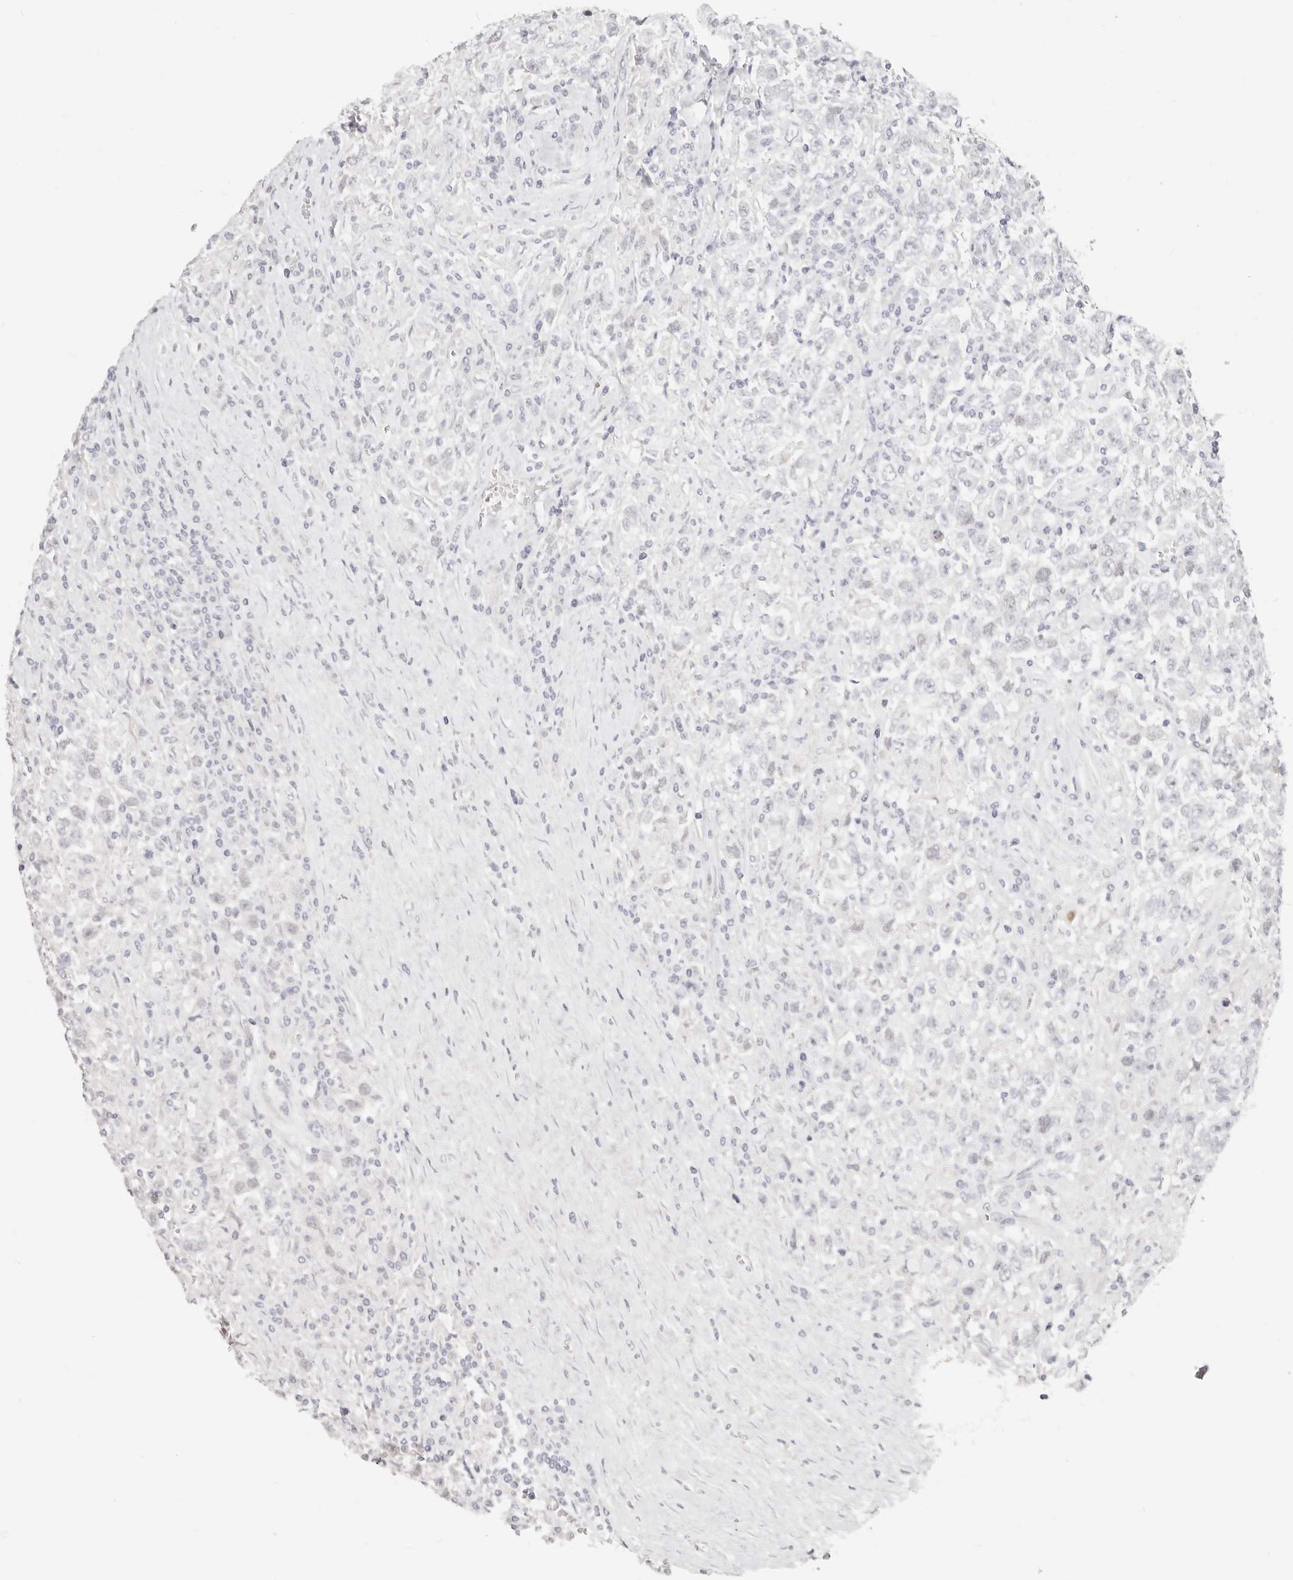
{"staining": {"intensity": "negative", "quantity": "none", "location": "none"}, "tissue": "testis cancer", "cell_type": "Tumor cells", "image_type": "cancer", "snomed": [{"axis": "morphology", "description": "Seminoma, NOS"}, {"axis": "topography", "description": "Testis"}], "caption": "This micrograph is of testis cancer stained with immunohistochemistry (IHC) to label a protein in brown with the nuclei are counter-stained blue. There is no expression in tumor cells. (Immunohistochemistry, brightfield microscopy, high magnification).", "gene": "ASCL1", "patient": {"sex": "male", "age": 41}}